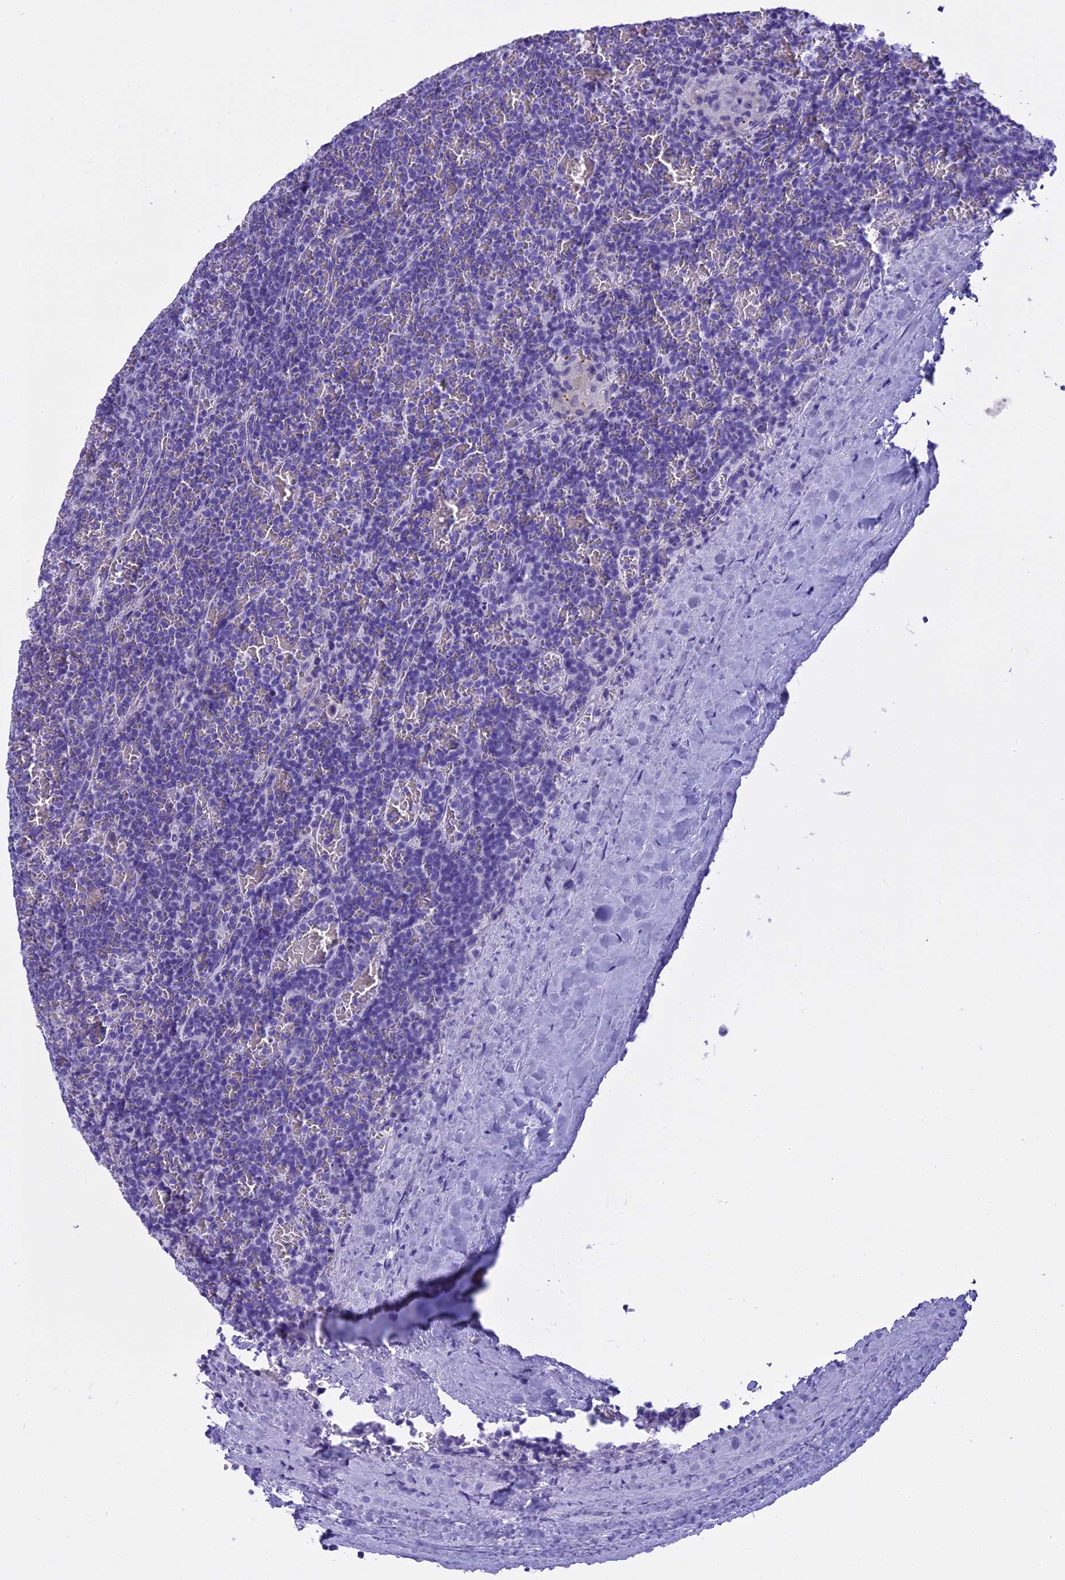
{"staining": {"intensity": "negative", "quantity": "none", "location": "none"}, "tissue": "lymphoma", "cell_type": "Tumor cells", "image_type": "cancer", "snomed": [{"axis": "morphology", "description": "Malignant lymphoma, non-Hodgkin's type, Low grade"}, {"axis": "topography", "description": "Spleen"}], "caption": "This is a histopathology image of immunohistochemistry (IHC) staining of lymphoma, which shows no positivity in tumor cells.", "gene": "KCTD14", "patient": {"sex": "female", "age": 19}}